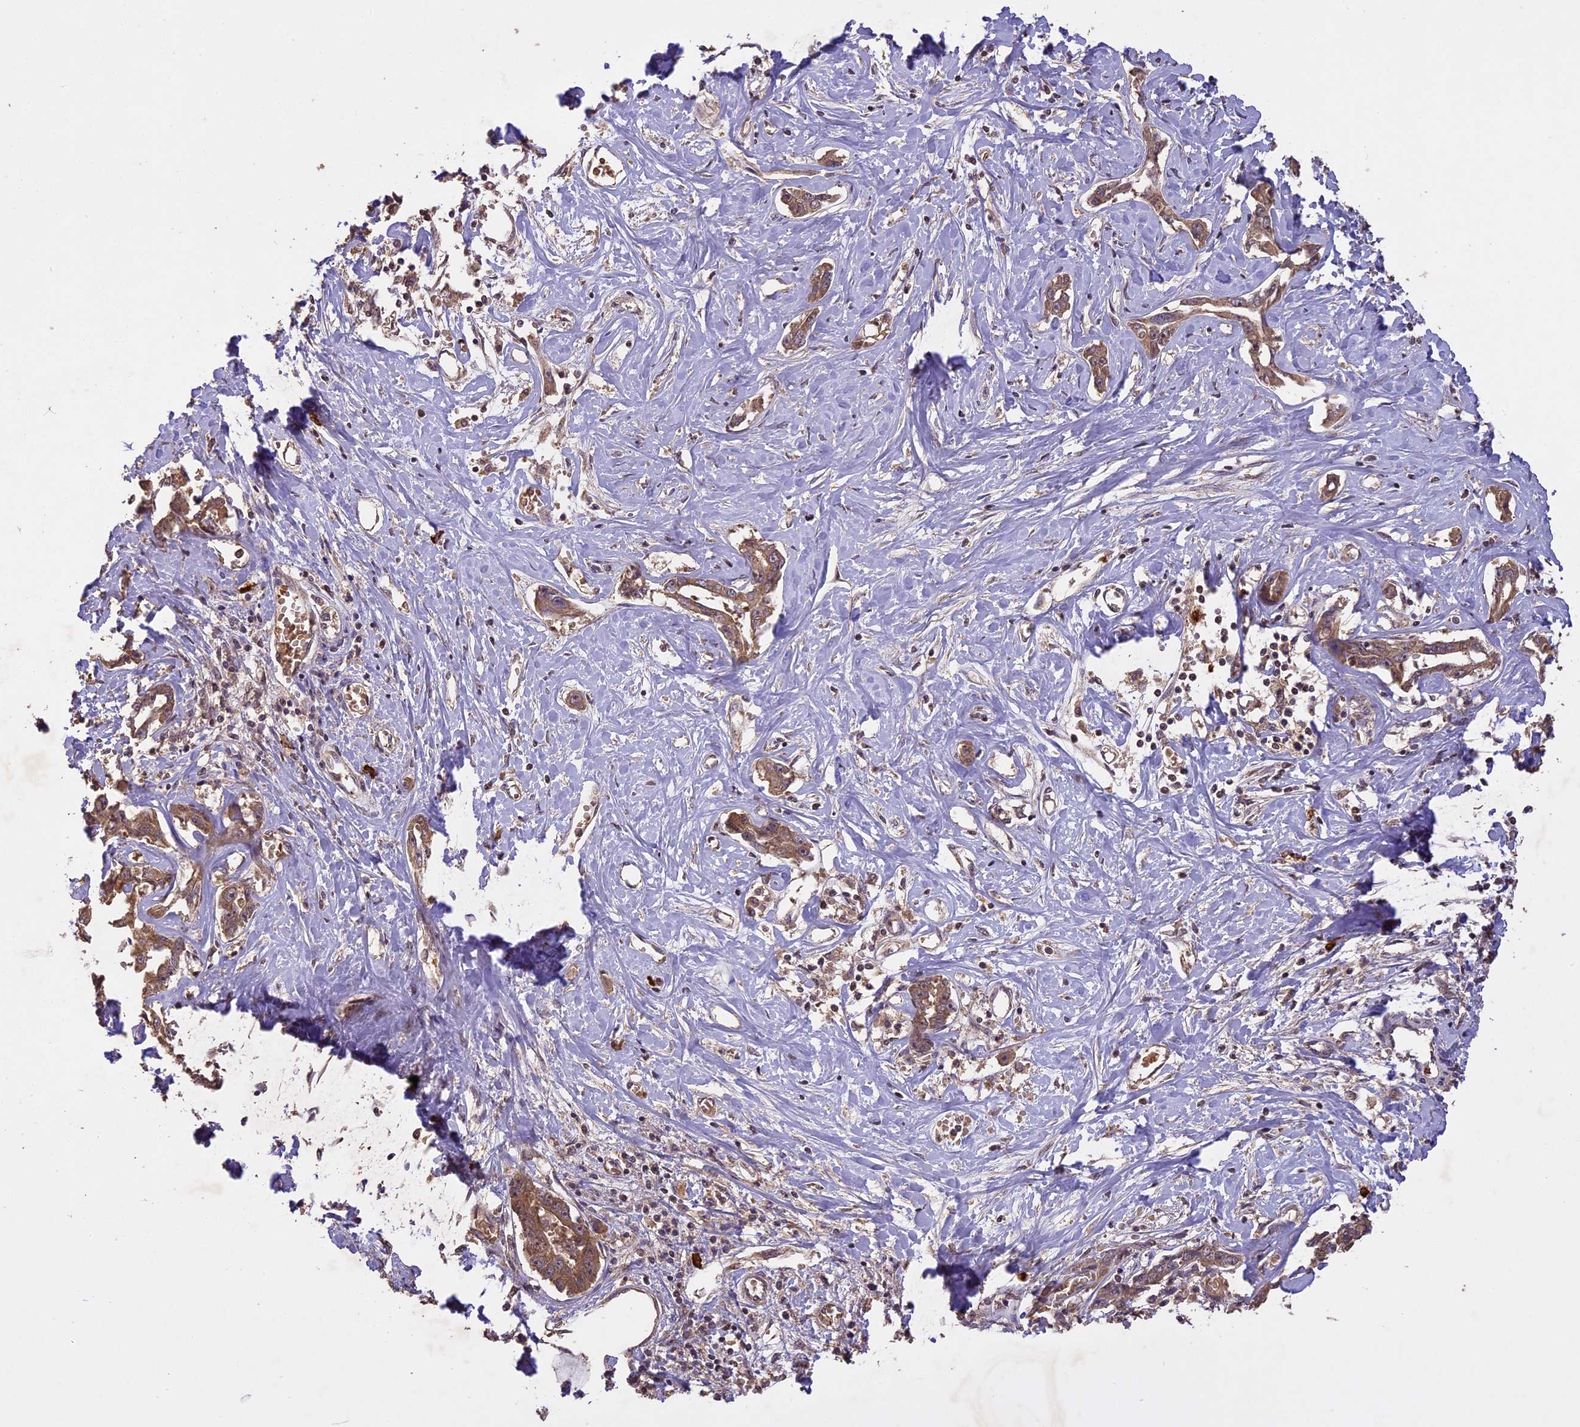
{"staining": {"intensity": "moderate", "quantity": ">75%", "location": "cytoplasmic/membranous"}, "tissue": "liver cancer", "cell_type": "Tumor cells", "image_type": "cancer", "snomed": [{"axis": "morphology", "description": "Cholangiocarcinoma"}, {"axis": "topography", "description": "Liver"}], "caption": "Immunohistochemical staining of liver cancer demonstrates medium levels of moderate cytoplasmic/membranous expression in about >75% of tumor cells.", "gene": "TIGD7", "patient": {"sex": "male", "age": 59}}